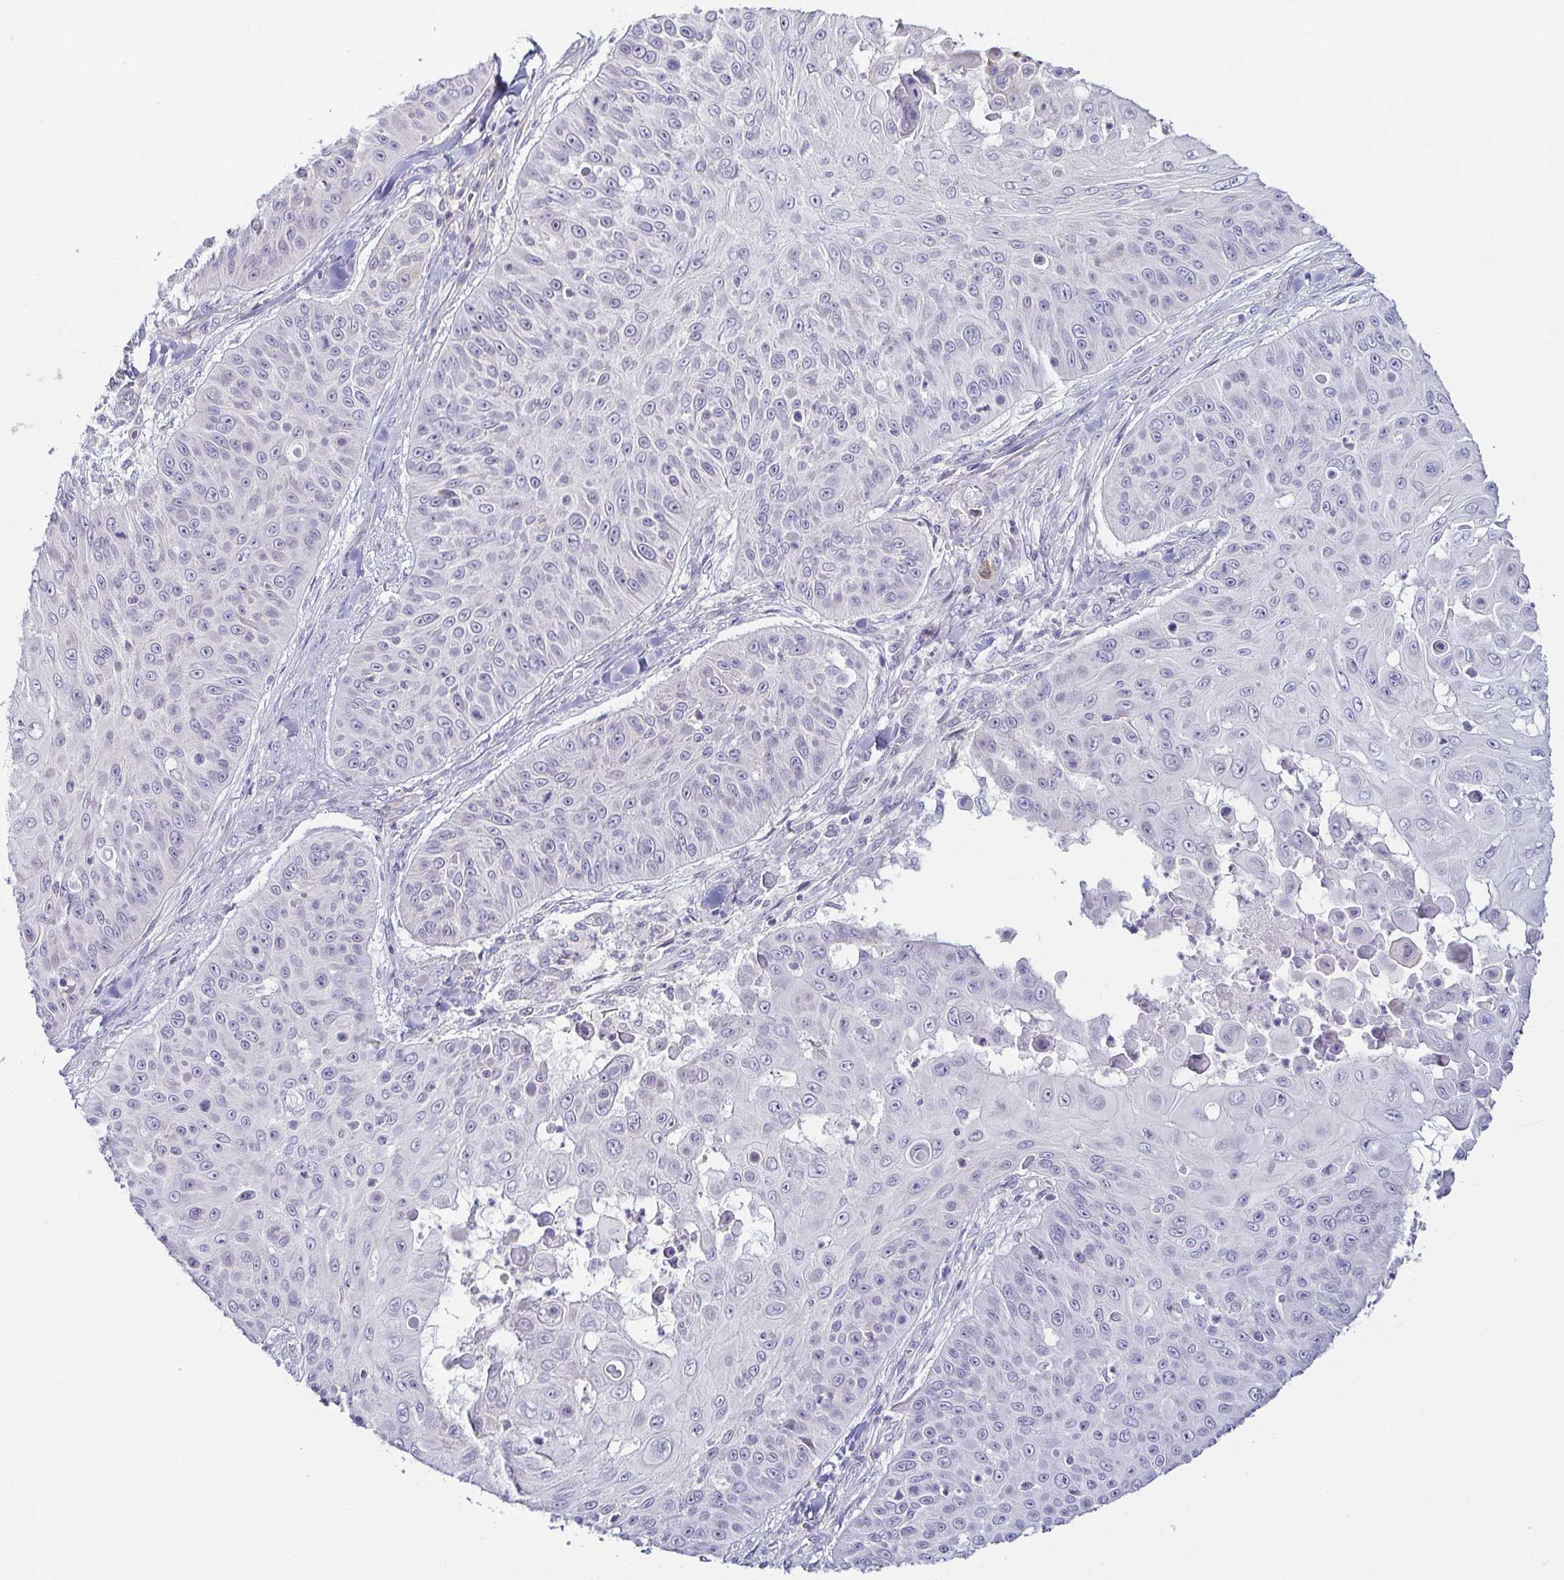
{"staining": {"intensity": "negative", "quantity": "none", "location": "none"}, "tissue": "skin cancer", "cell_type": "Tumor cells", "image_type": "cancer", "snomed": [{"axis": "morphology", "description": "Squamous cell carcinoma, NOS"}, {"axis": "topography", "description": "Skin"}], "caption": "The photomicrograph reveals no significant expression in tumor cells of skin cancer. (Stains: DAB (3,3'-diaminobenzidine) IHC with hematoxylin counter stain, Microscopy: brightfield microscopy at high magnification).", "gene": "FAM162B", "patient": {"sex": "male", "age": 82}}